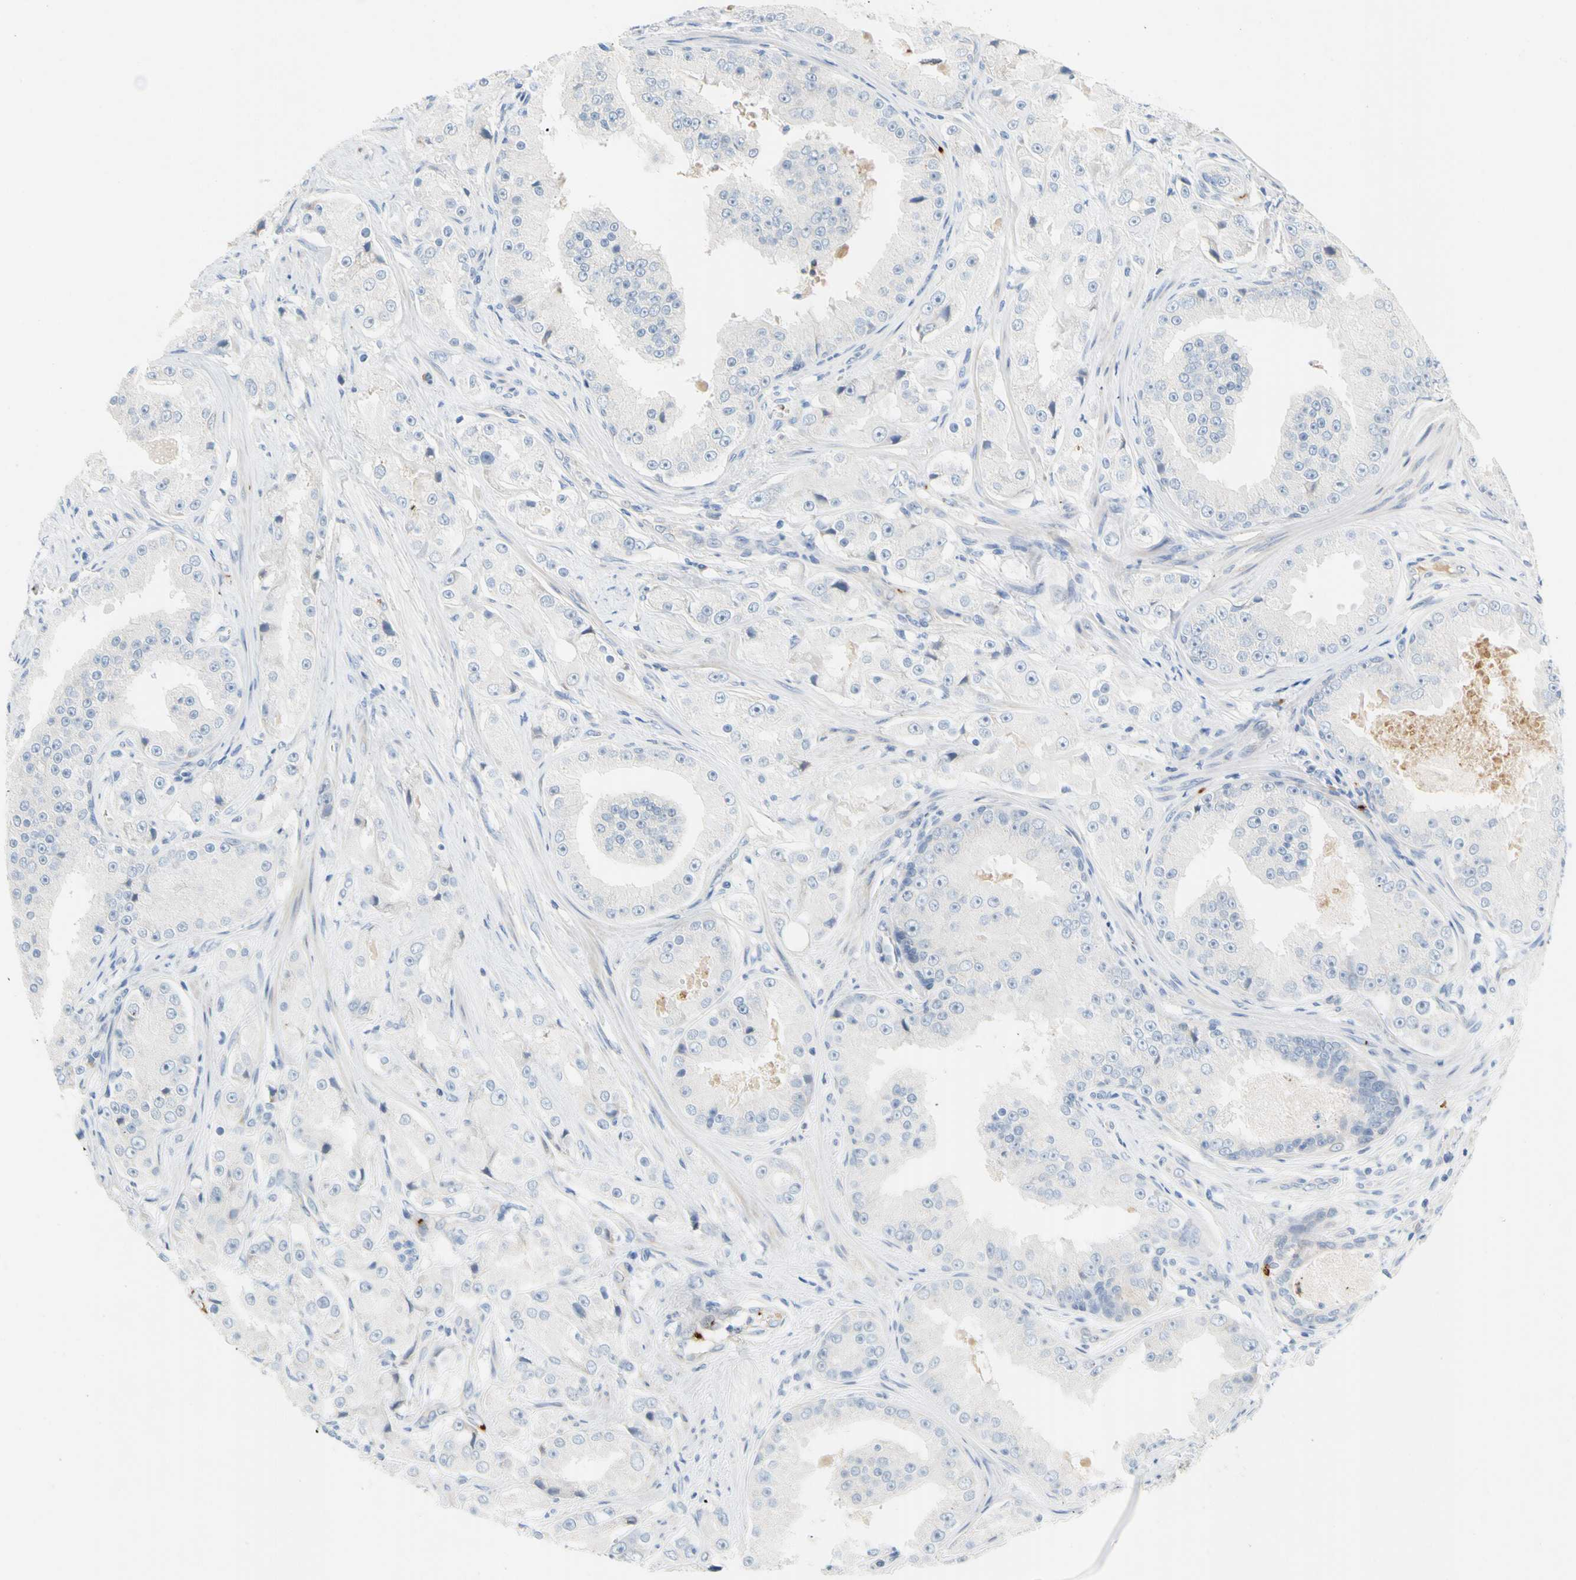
{"staining": {"intensity": "negative", "quantity": "none", "location": "none"}, "tissue": "prostate cancer", "cell_type": "Tumor cells", "image_type": "cancer", "snomed": [{"axis": "morphology", "description": "Adenocarcinoma, High grade"}, {"axis": "topography", "description": "Prostate"}], "caption": "There is no significant staining in tumor cells of prostate cancer (adenocarcinoma (high-grade)).", "gene": "PPBP", "patient": {"sex": "male", "age": 73}}